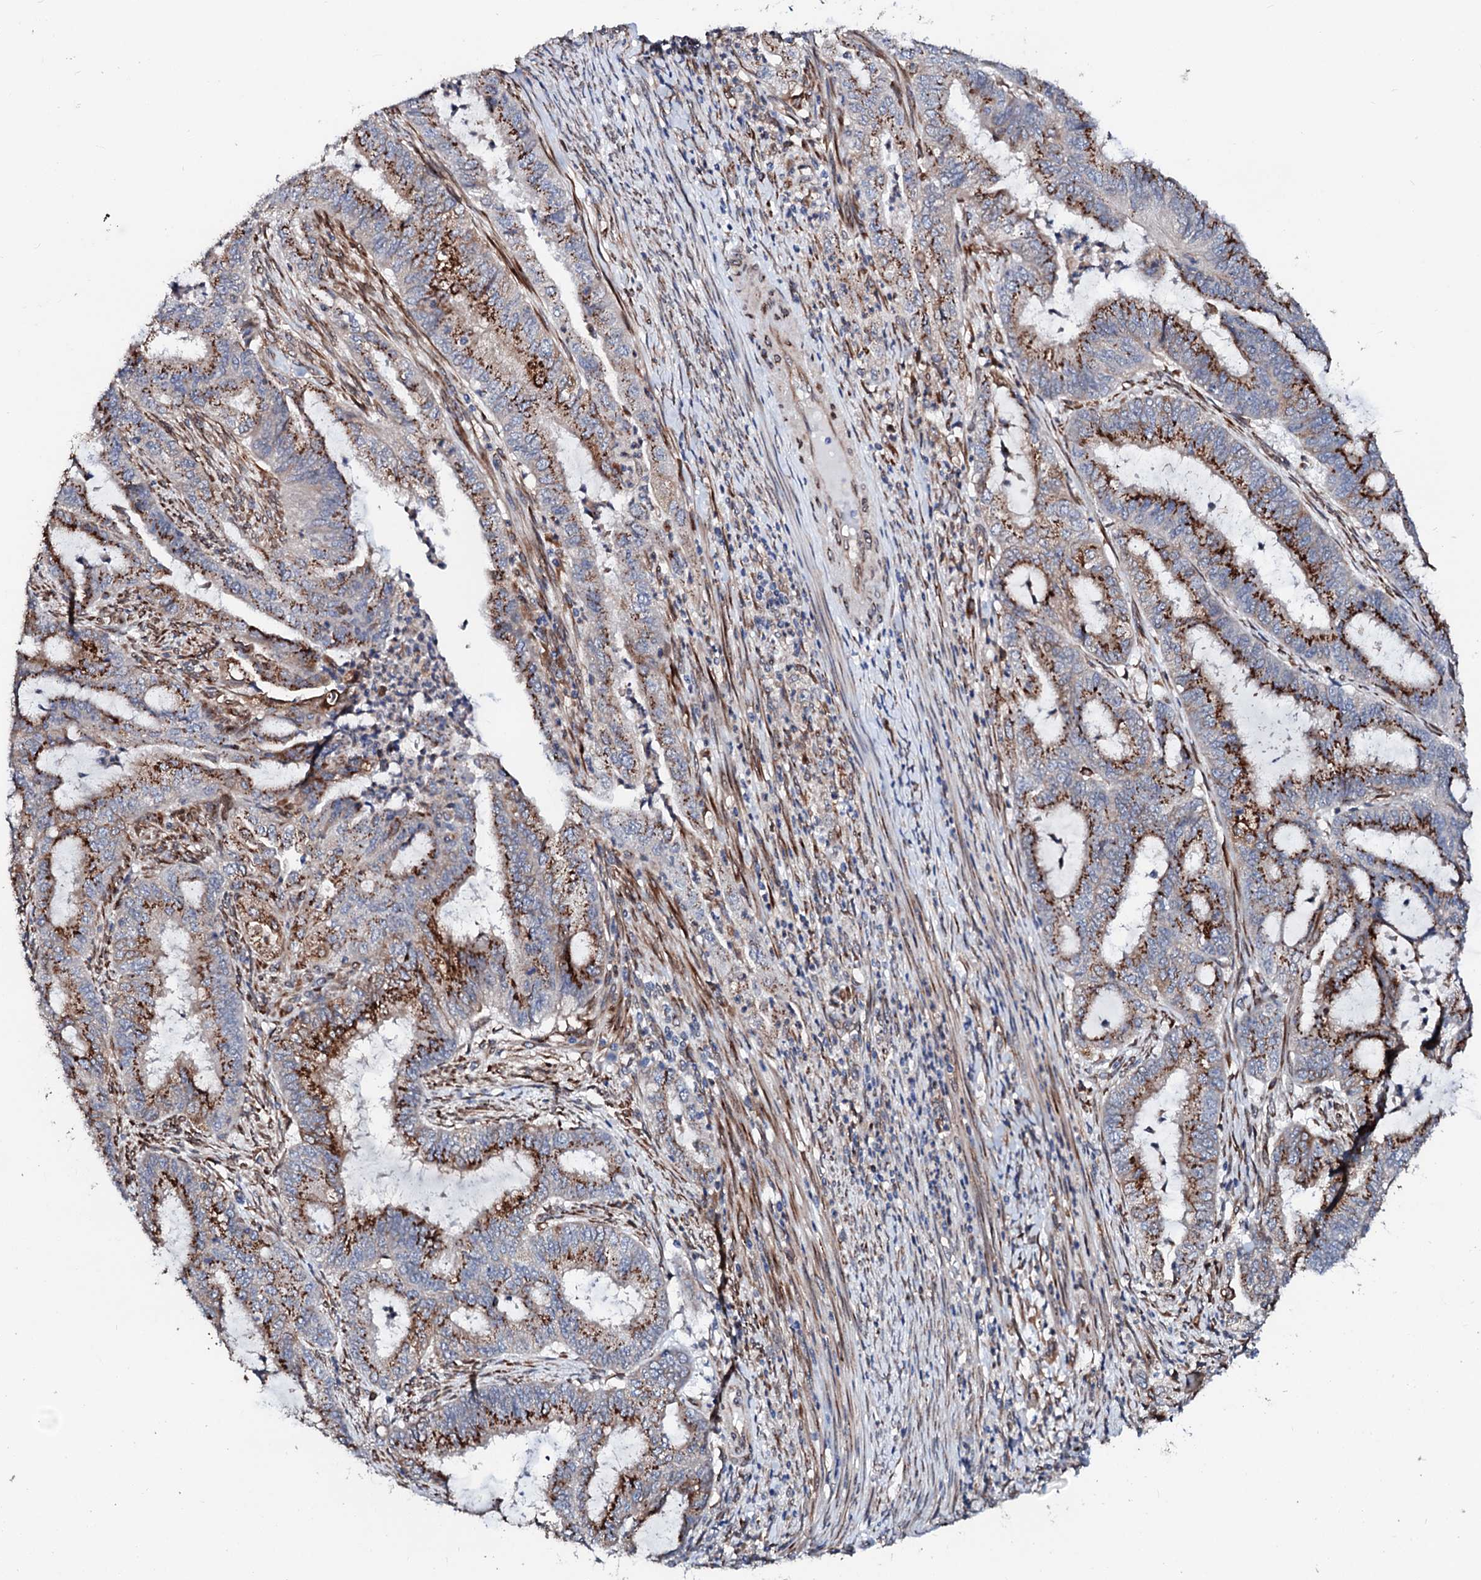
{"staining": {"intensity": "strong", "quantity": ">75%", "location": "cytoplasmic/membranous"}, "tissue": "endometrial cancer", "cell_type": "Tumor cells", "image_type": "cancer", "snomed": [{"axis": "morphology", "description": "Adenocarcinoma, NOS"}, {"axis": "topography", "description": "Endometrium"}], "caption": "Endometrial adenocarcinoma tissue shows strong cytoplasmic/membranous expression in approximately >75% of tumor cells", "gene": "TMCO3", "patient": {"sex": "female", "age": 51}}